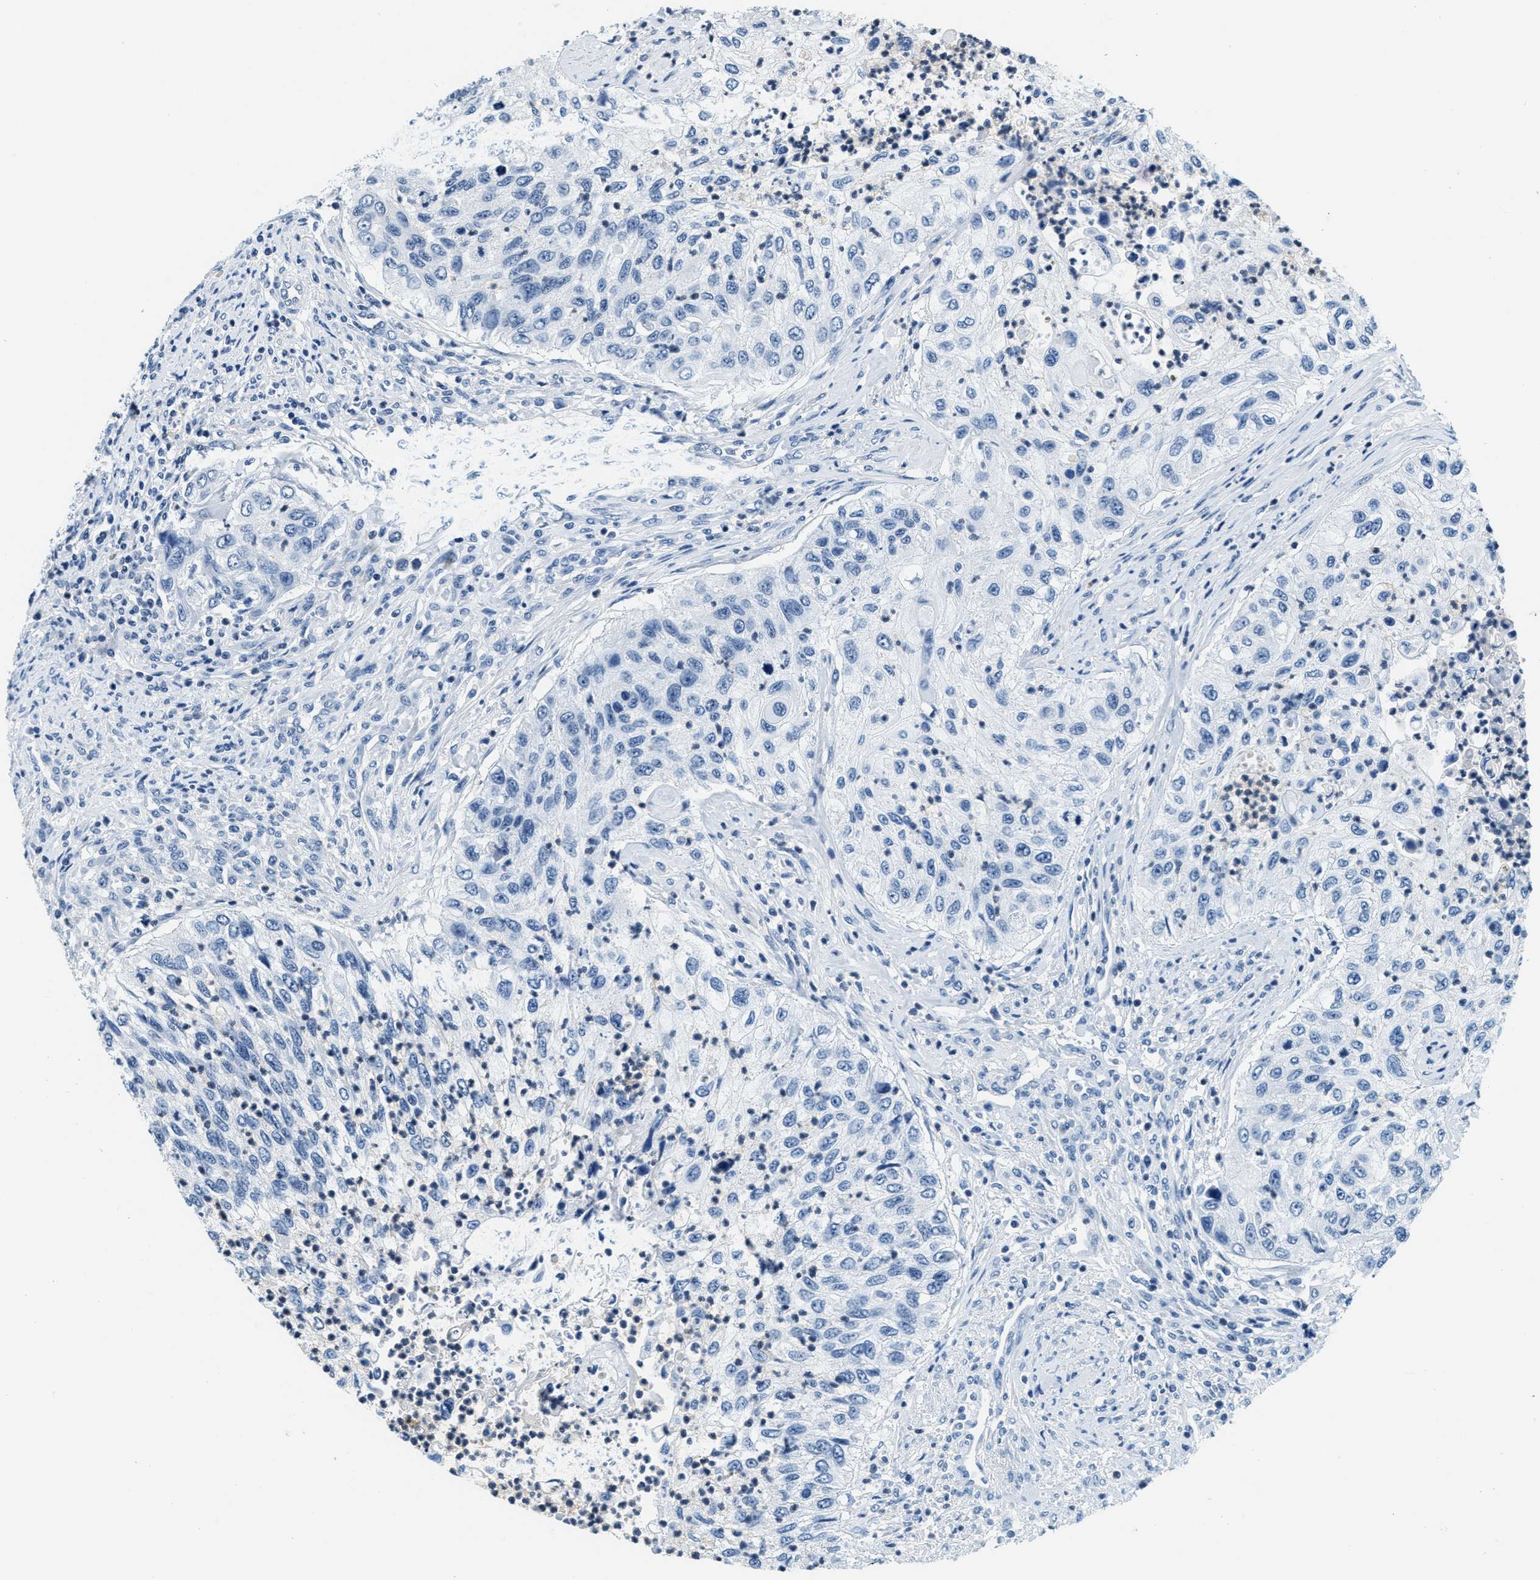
{"staining": {"intensity": "negative", "quantity": "none", "location": "none"}, "tissue": "urothelial cancer", "cell_type": "Tumor cells", "image_type": "cancer", "snomed": [{"axis": "morphology", "description": "Urothelial carcinoma, High grade"}, {"axis": "topography", "description": "Urinary bladder"}], "caption": "Protein analysis of urothelial cancer exhibits no significant expression in tumor cells.", "gene": "CA4", "patient": {"sex": "female", "age": 60}}